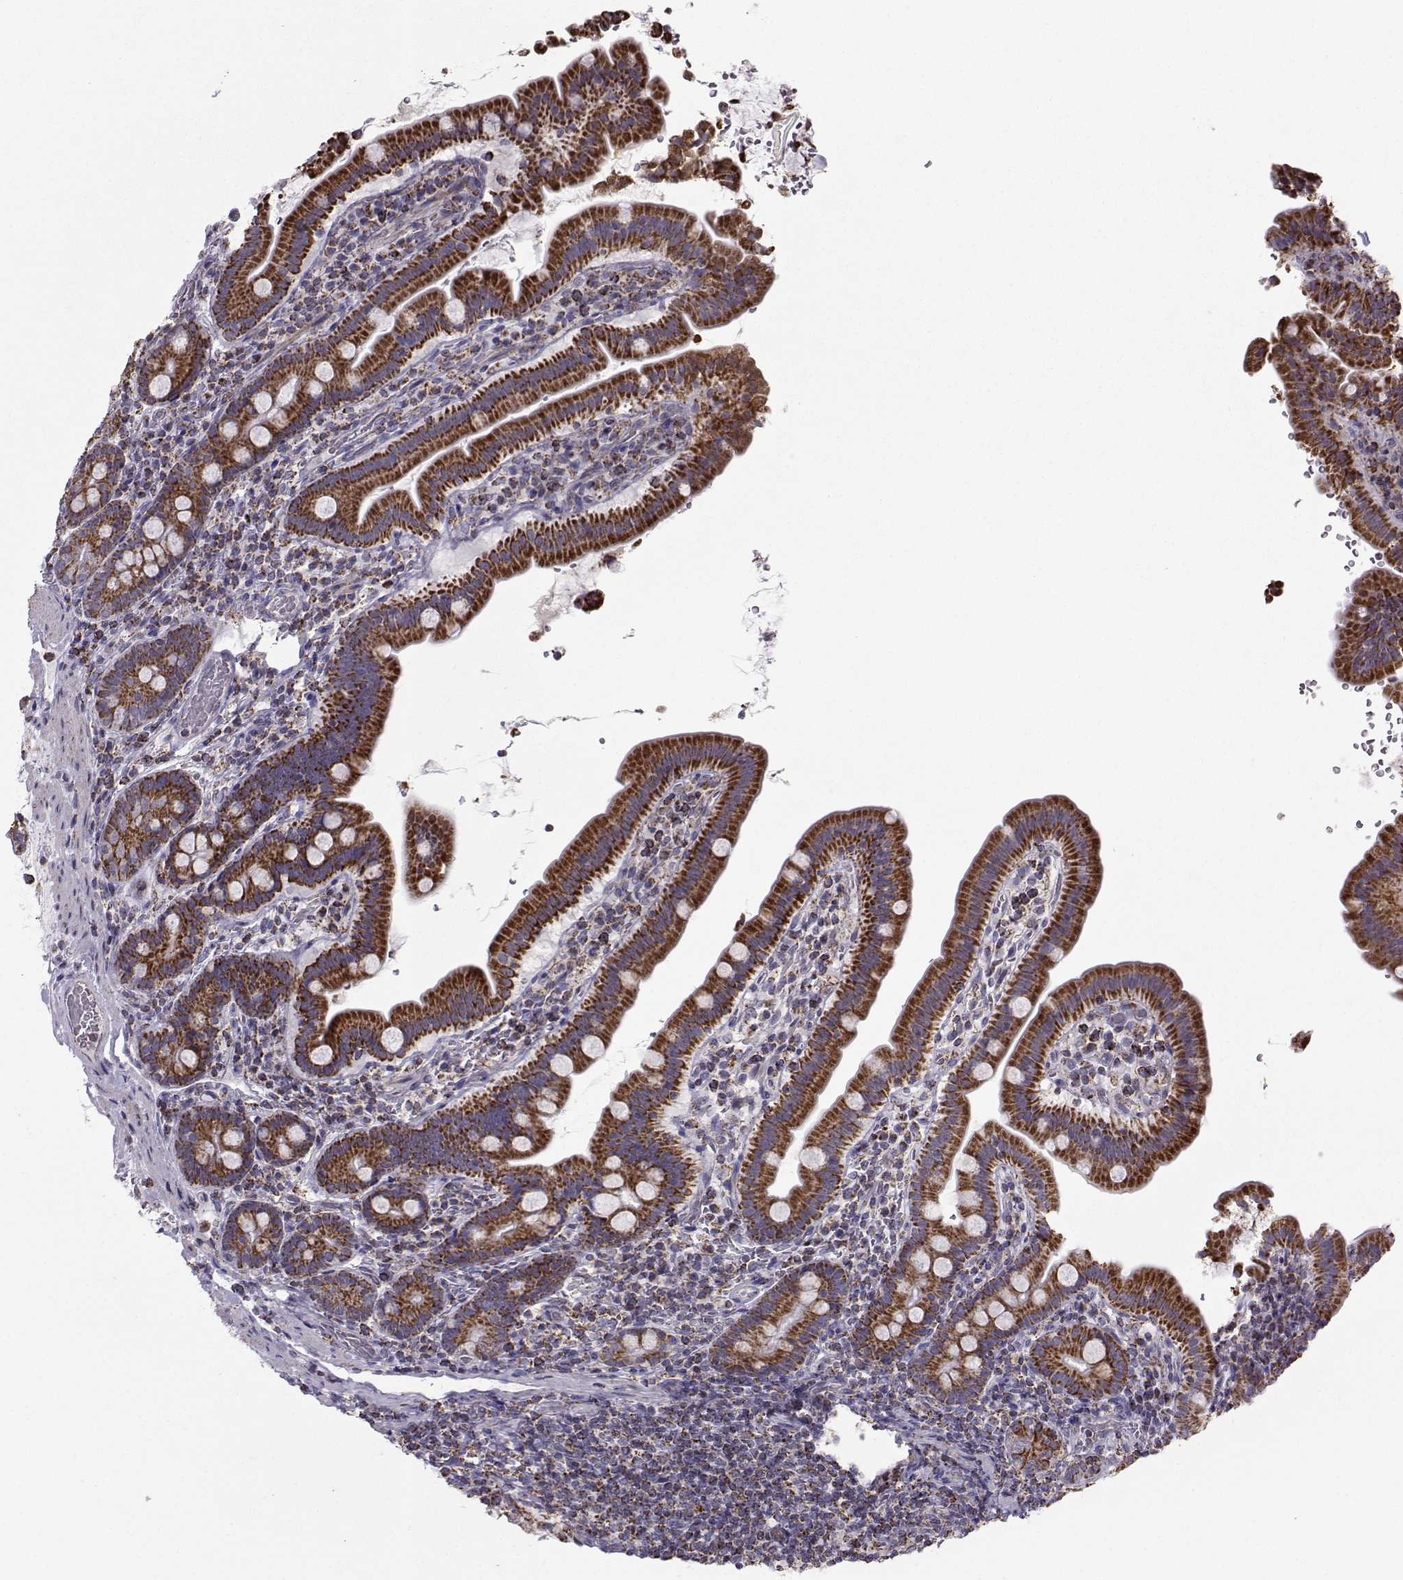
{"staining": {"intensity": "strong", "quantity": ">75%", "location": "cytoplasmic/membranous"}, "tissue": "small intestine", "cell_type": "Glandular cells", "image_type": "normal", "snomed": [{"axis": "morphology", "description": "Normal tissue, NOS"}, {"axis": "topography", "description": "Small intestine"}], "caption": "Normal small intestine displays strong cytoplasmic/membranous positivity in about >75% of glandular cells, visualized by immunohistochemistry. The protein of interest is shown in brown color, while the nuclei are stained blue.", "gene": "NECAB3", "patient": {"sex": "male", "age": 26}}